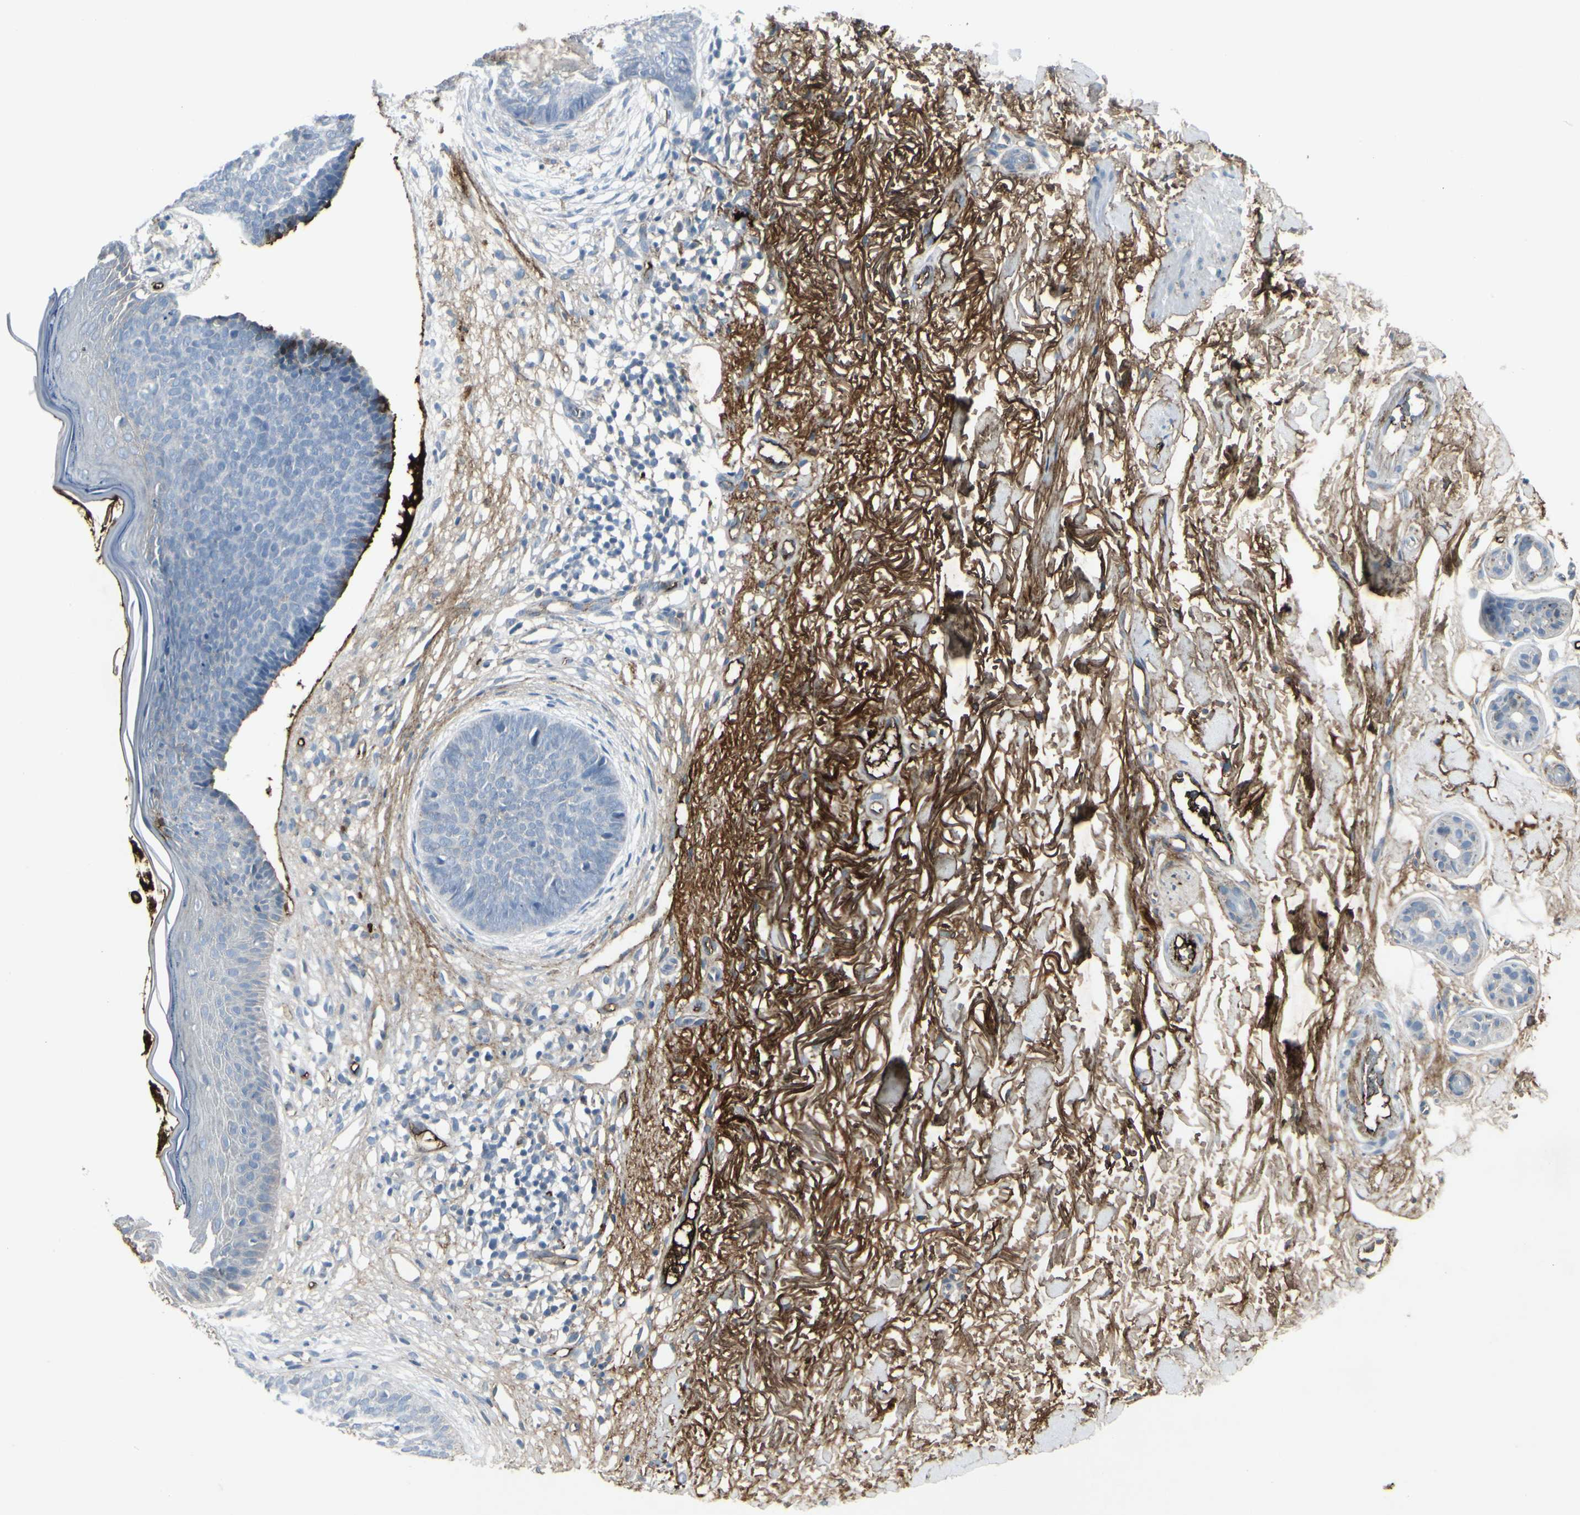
{"staining": {"intensity": "negative", "quantity": "none", "location": "none"}, "tissue": "skin cancer", "cell_type": "Tumor cells", "image_type": "cancer", "snomed": [{"axis": "morphology", "description": "Basal cell carcinoma"}, {"axis": "topography", "description": "Skin"}], "caption": "Skin basal cell carcinoma was stained to show a protein in brown. There is no significant expression in tumor cells.", "gene": "IGHM", "patient": {"sex": "female", "age": 70}}